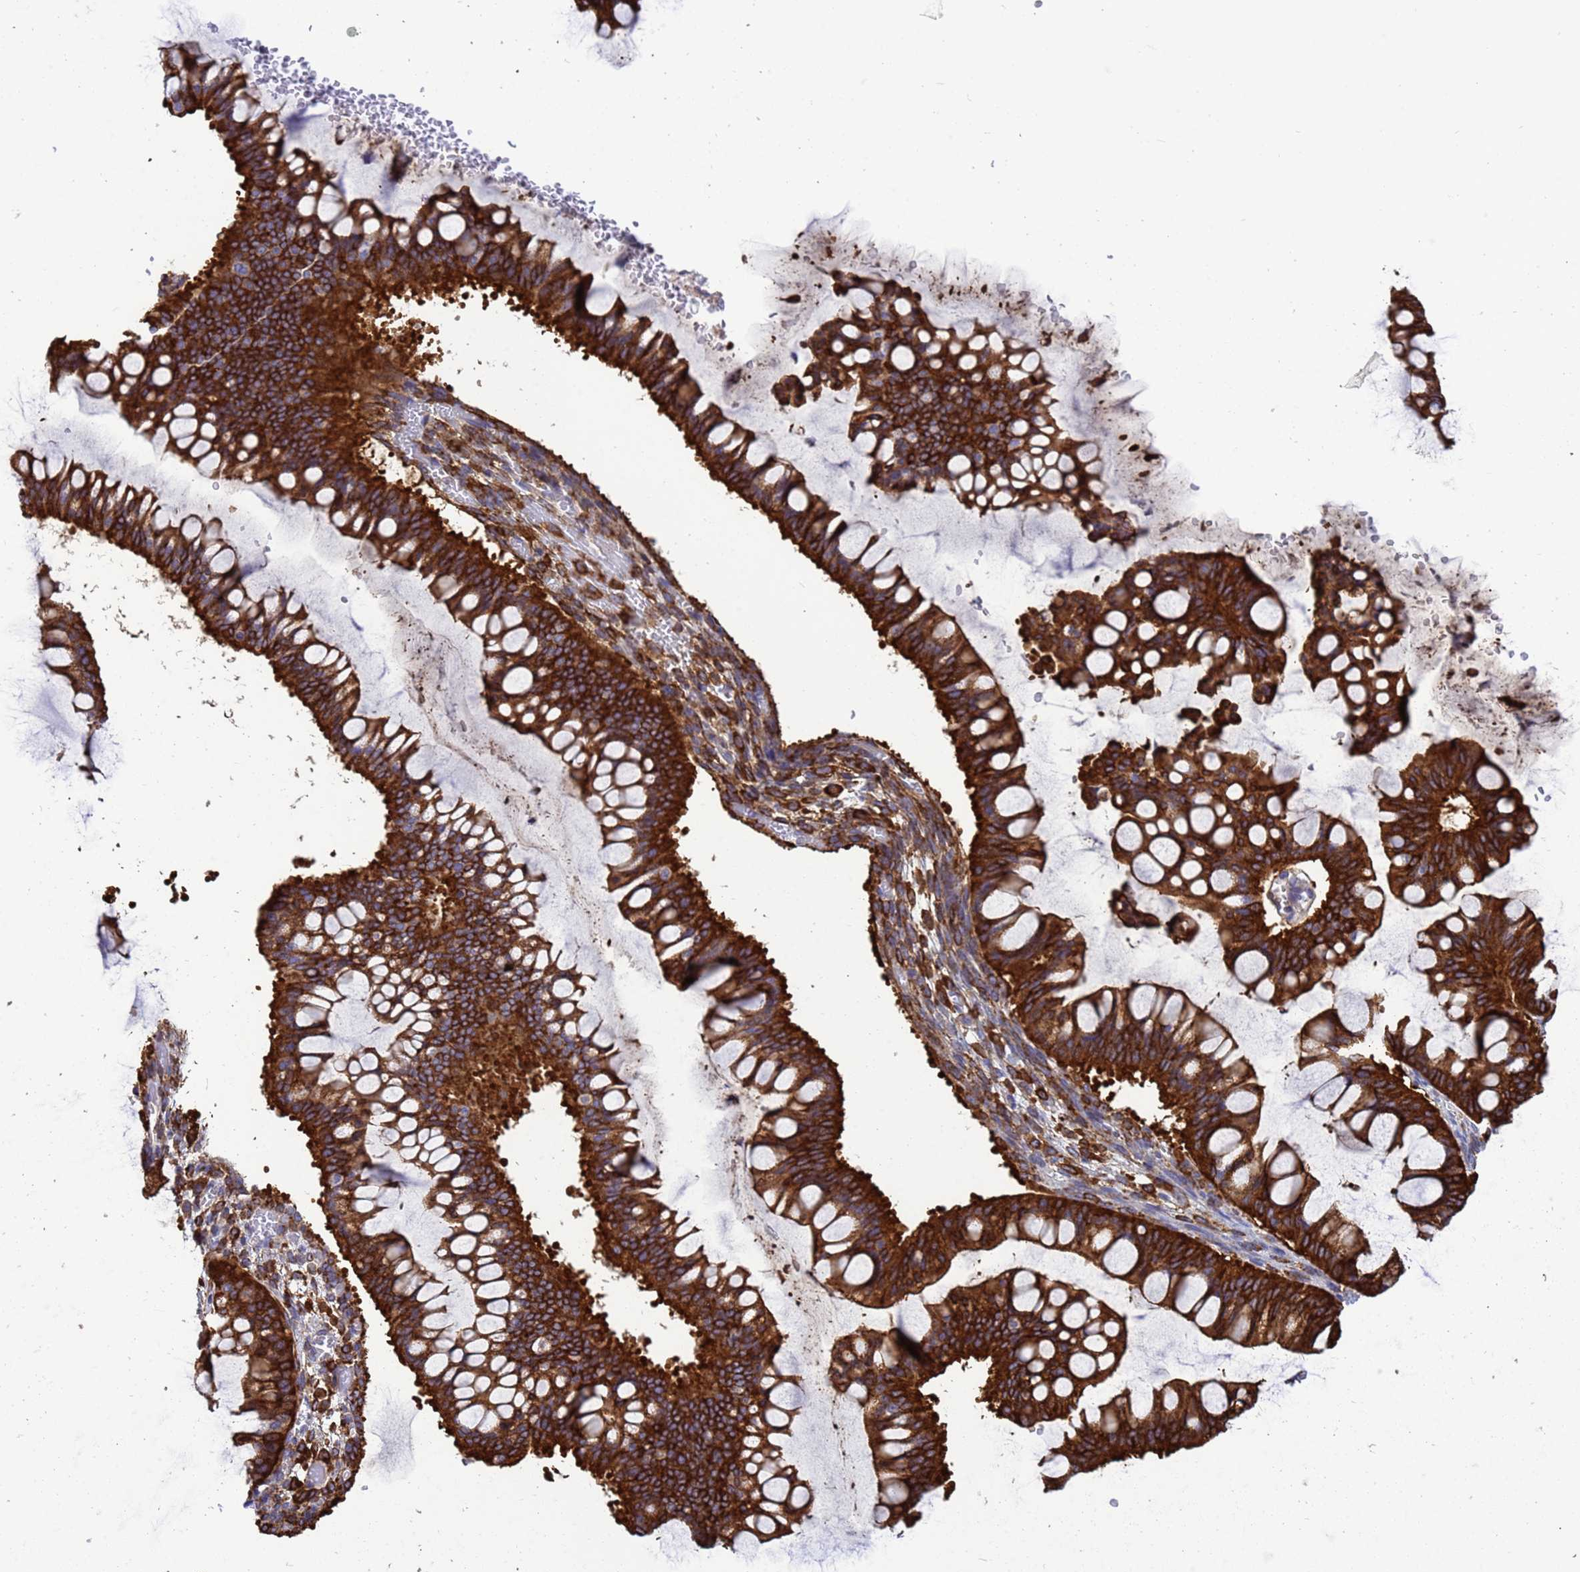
{"staining": {"intensity": "strong", "quantity": ">75%", "location": "cytoplasmic/membranous"}, "tissue": "ovarian cancer", "cell_type": "Tumor cells", "image_type": "cancer", "snomed": [{"axis": "morphology", "description": "Cystadenocarcinoma, mucinous, NOS"}, {"axis": "topography", "description": "Ovary"}], "caption": "Ovarian cancer (mucinous cystadenocarcinoma) stained with a protein marker shows strong staining in tumor cells.", "gene": "EZR", "patient": {"sex": "female", "age": 73}}